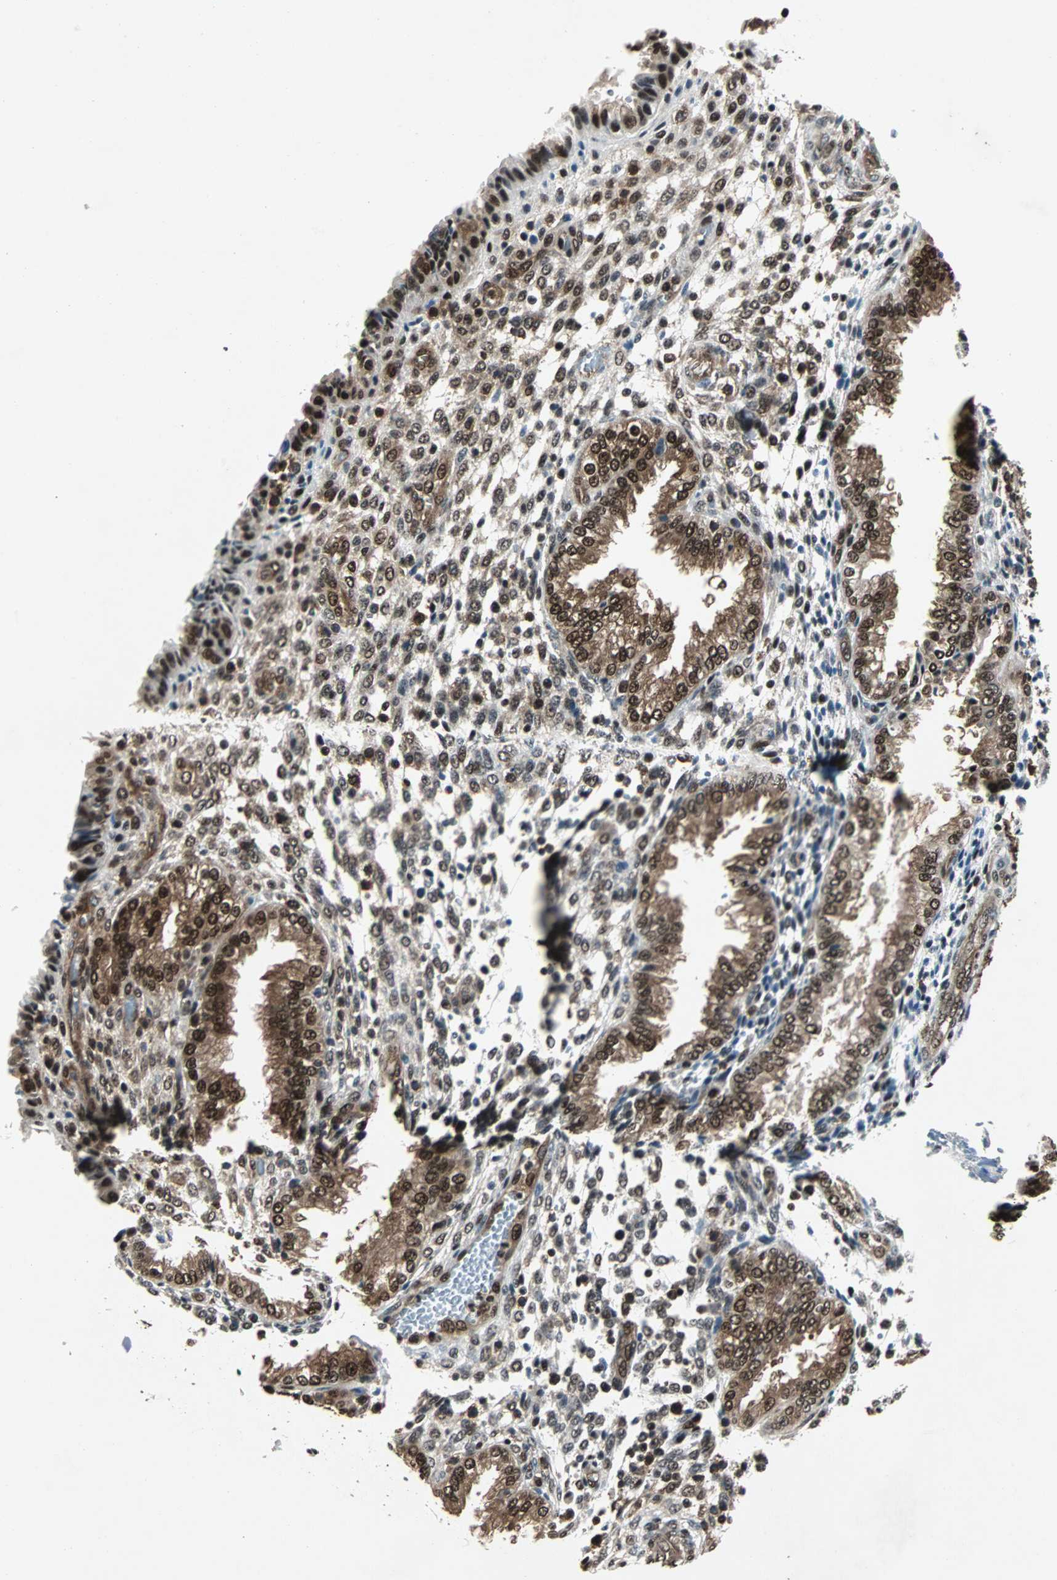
{"staining": {"intensity": "strong", "quantity": "25%-75%", "location": "cytoplasmic/membranous,nuclear"}, "tissue": "endometrium", "cell_type": "Cells in endometrial stroma", "image_type": "normal", "snomed": [{"axis": "morphology", "description": "Normal tissue, NOS"}, {"axis": "topography", "description": "Endometrium"}], "caption": "Immunohistochemistry micrograph of normal endometrium stained for a protein (brown), which displays high levels of strong cytoplasmic/membranous,nuclear positivity in about 25%-75% of cells in endometrial stroma.", "gene": "ACLY", "patient": {"sex": "female", "age": 33}}